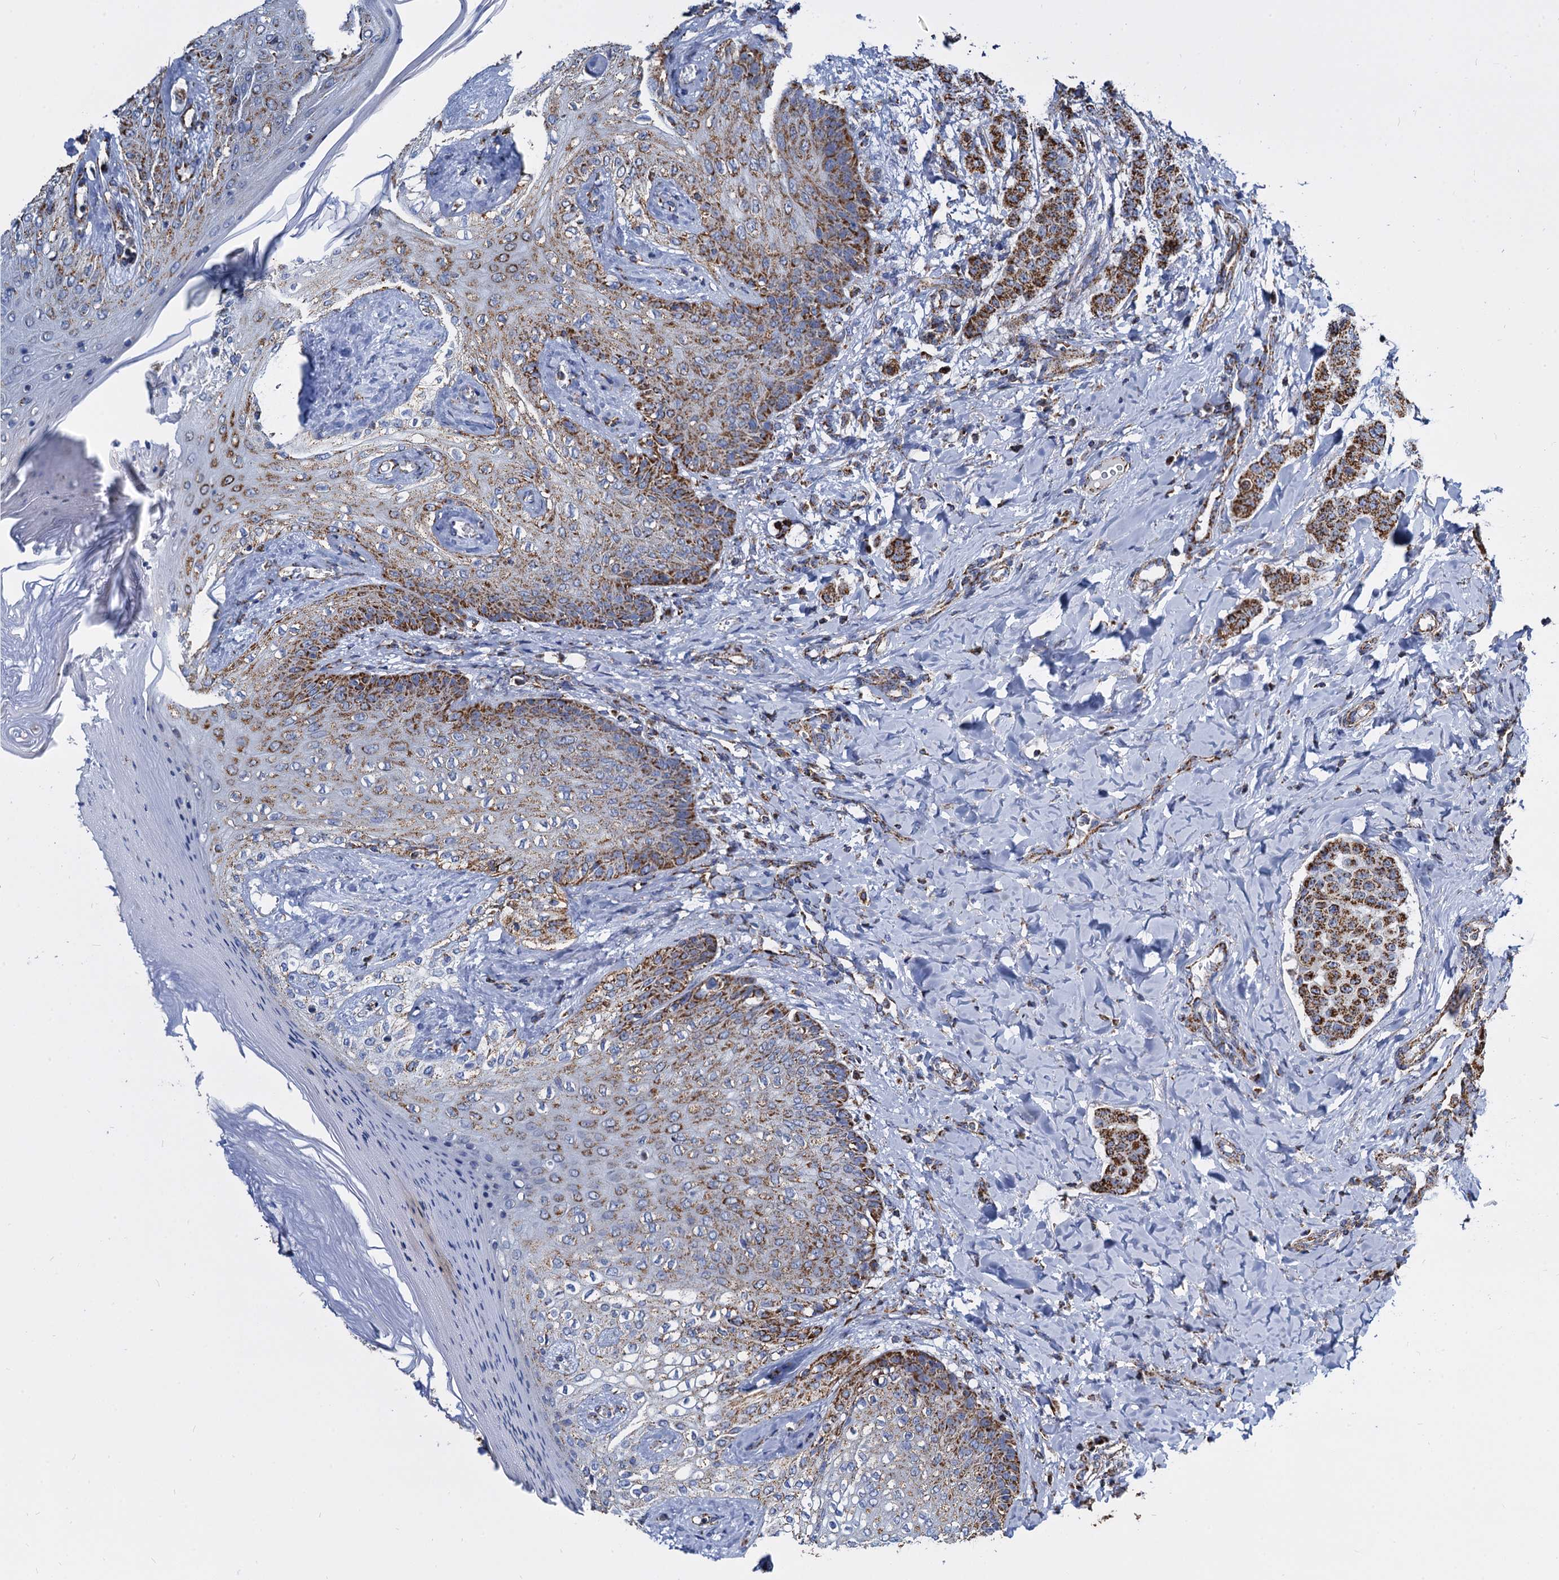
{"staining": {"intensity": "strong", "quantity": ">75%", "location": "cytoplasmic/membranous"}, "tissue": "breast cancer", "cell_type": "Tumor cells", "image_type": "cancer", "snomed": [{"axis": "morphology", "description": "Duct carcinoma"}, {"axis": "topography", "description": "Breast"}], "caption": "Immunohistochemical staining of breast cancer demonstrates high levels of strong cytoplasmic/membranous protein staining in approximately >75% of tumor cells. The staining was performed using DAB to visualize the protein expression in brown, while the nuclei were stained in blue with hematoxylin (Magnification: 20x).", "gene": "TIMM10", "patient": {"sex": "female", "age": 40}}